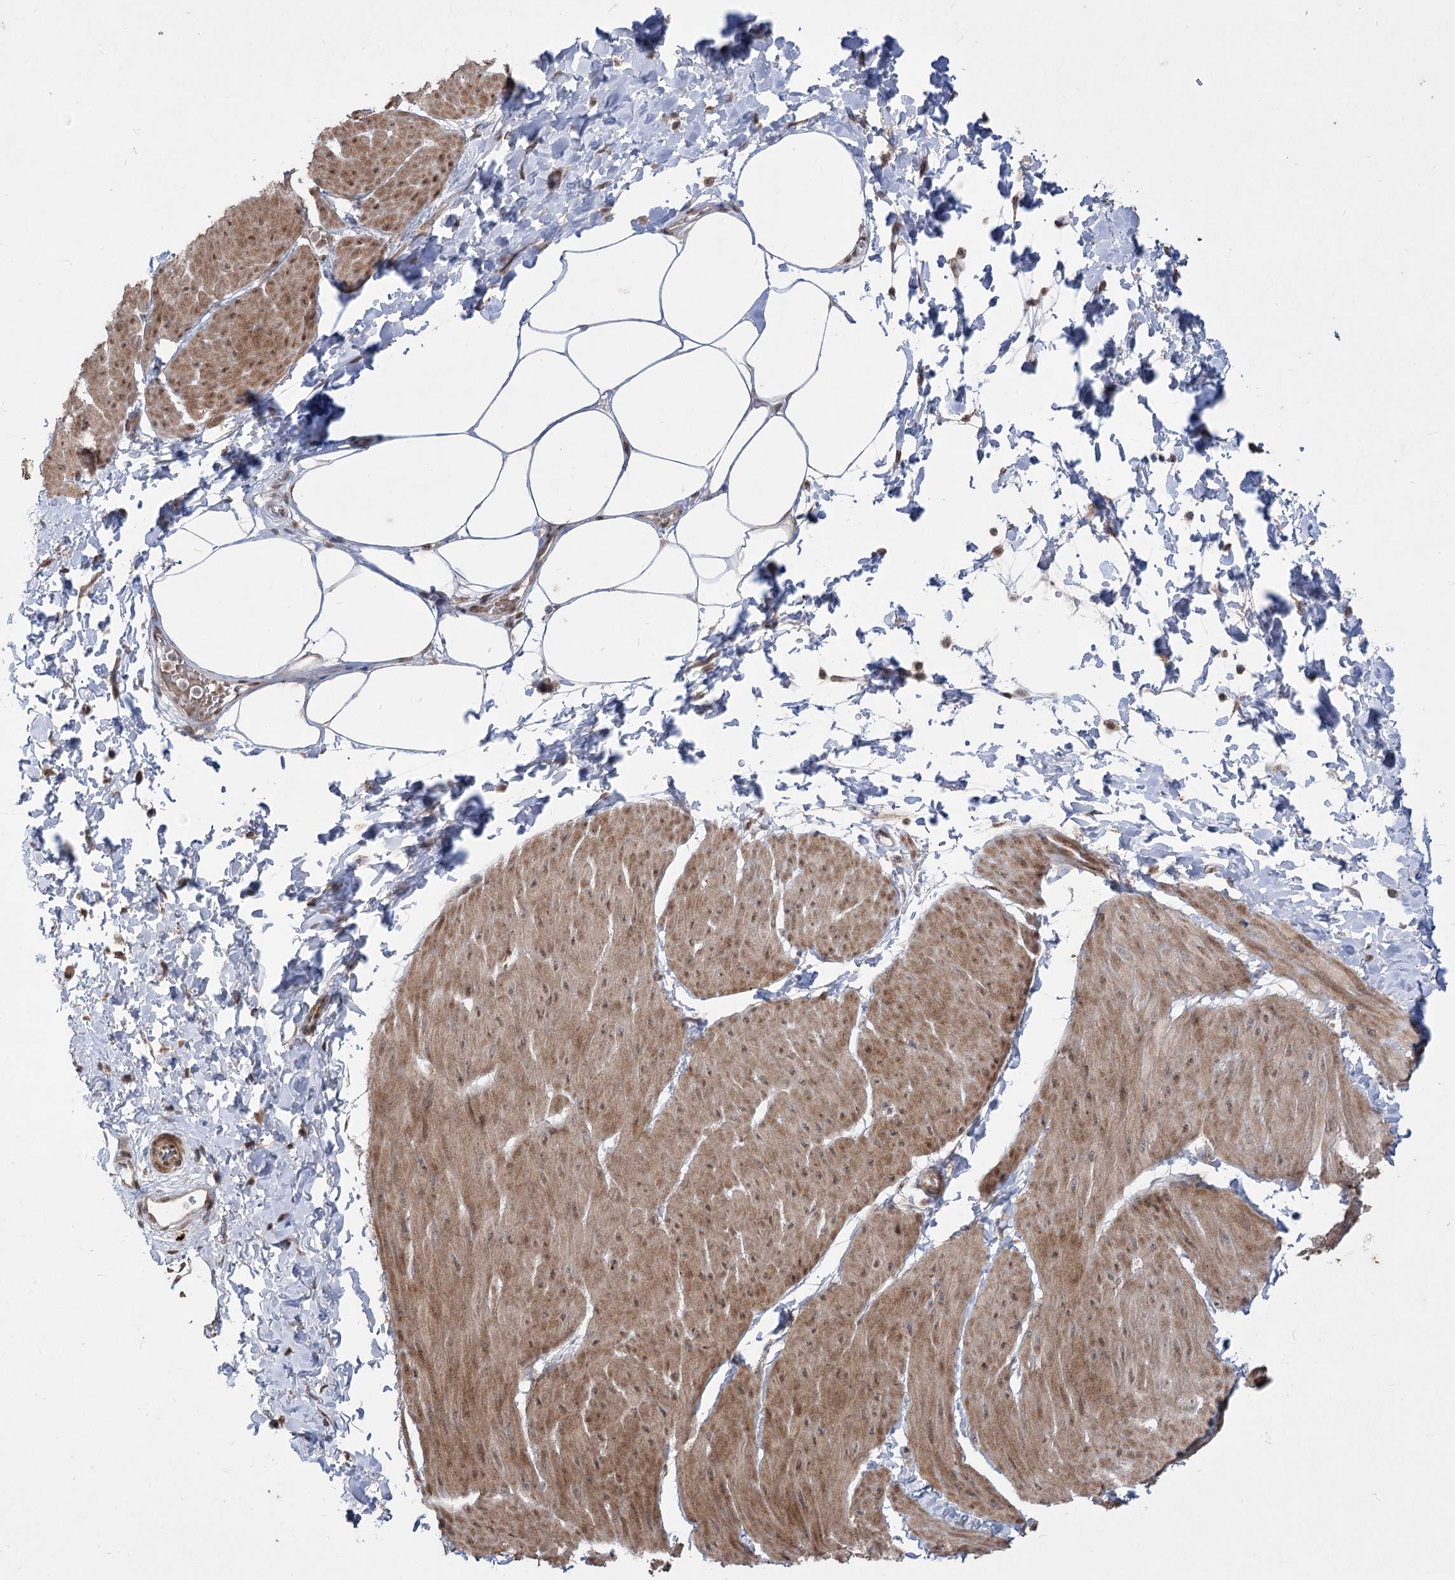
{"staining": {"intensity": "moderate", "quantity": ">75%", "location": "cytoplasmic/membranous"}, "tissue": "smooth muscle", "cell_type": "Smooth muscle cells", "image_type": "normal", "snomed": [{"axis": "morphology", "description": "Urothelial carcinoma, High grade"}, {"axis": "topography", "description": "Urinary bladder"}], "caption": "Immunohistochemical staining of benign human smooth muscle shows medium levels of moderate cytoplasmic/membranous positivity in approximately >75% of smooth muscle cells. The staining is performed using DAB (3,3'-diaminobenzidine) brown chromogen to label protein expression. The nuclei are counter-stained blue using hematoxylin.", "gene": "ZSCAN23", "patient": {"sex": "male", "age": 46}}